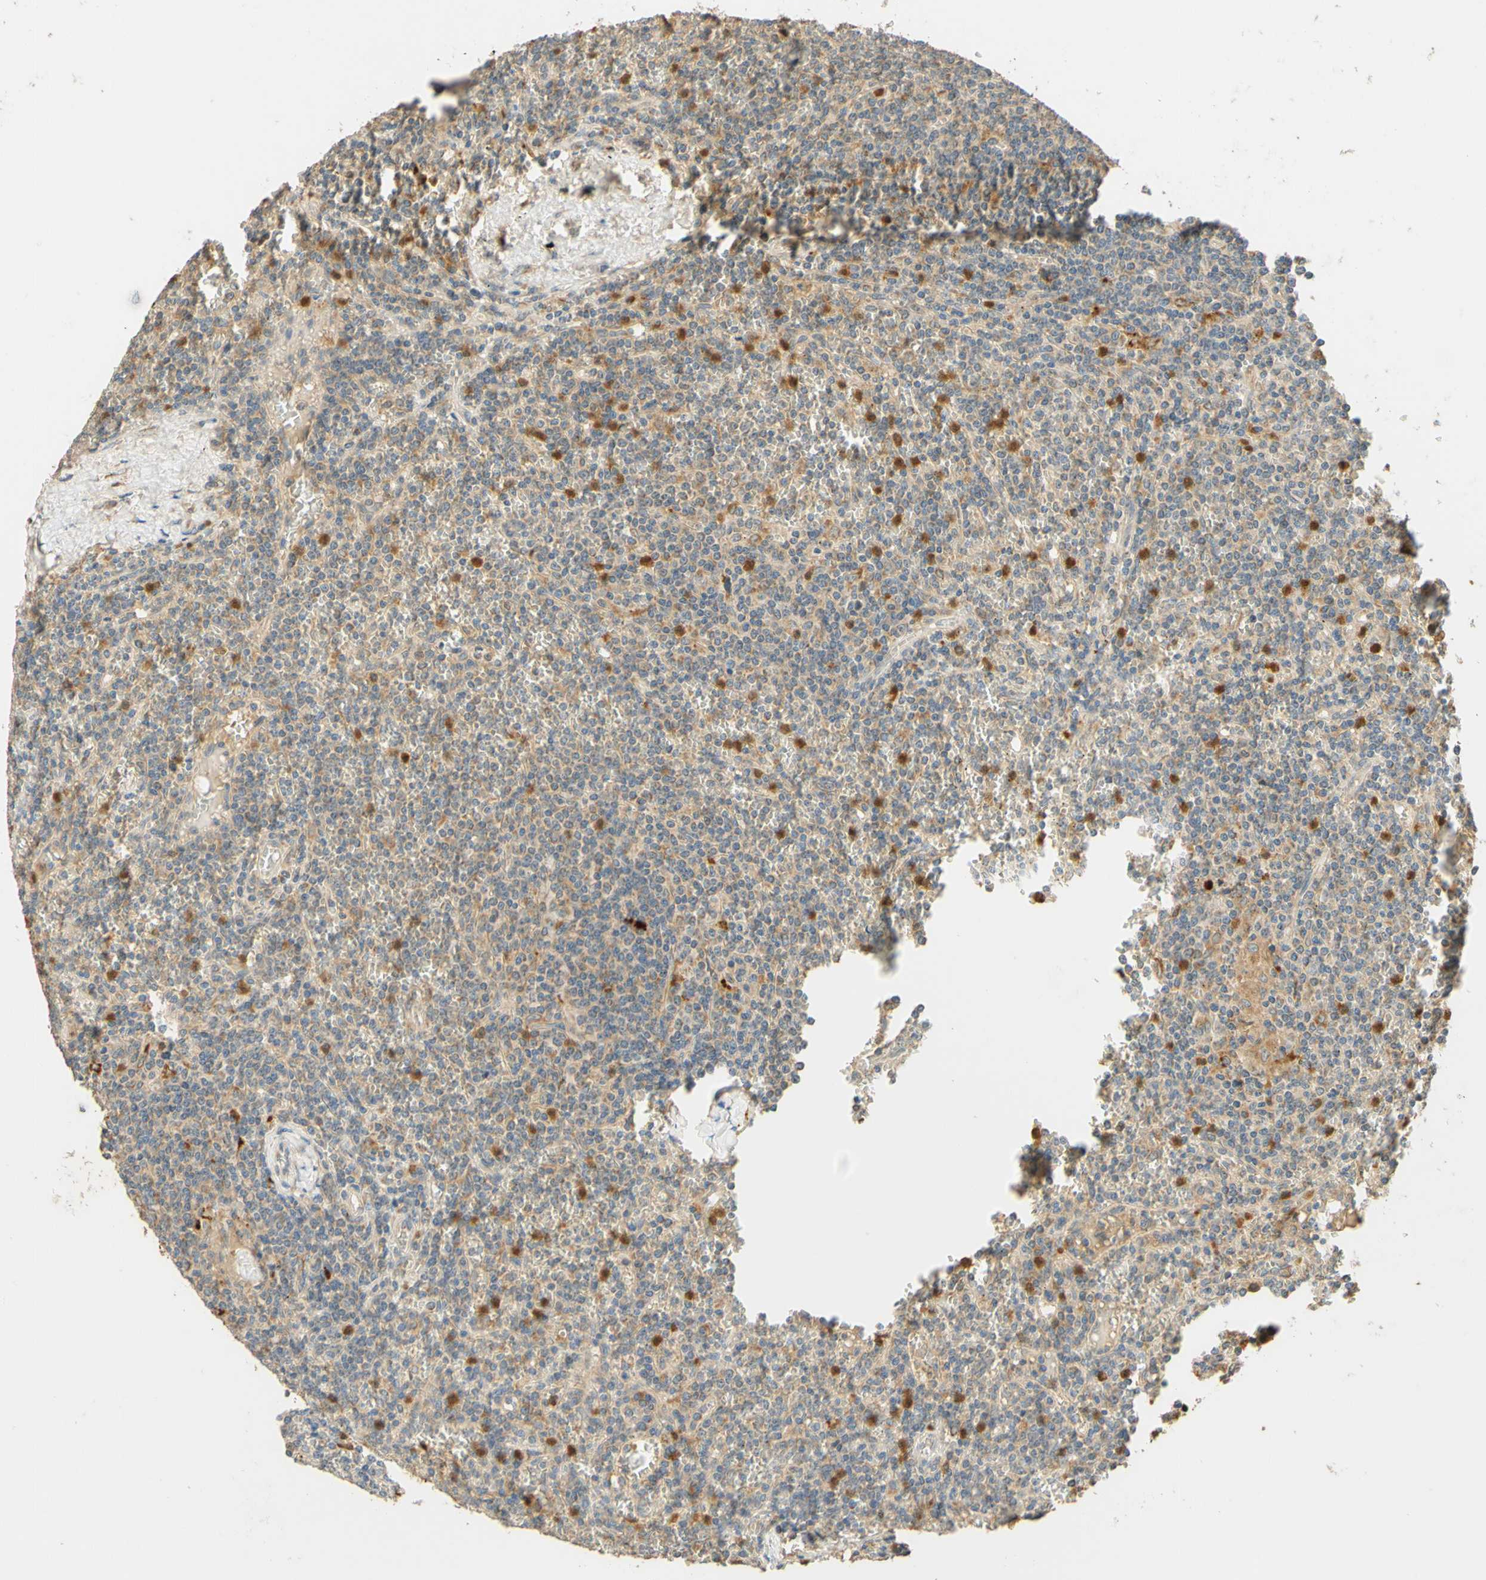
{"staining": {"intensity": "weak", "quantity": ">75%", "location": "cytoplasmic/membranous"}, "tissue": "lymphoma", "cell_type": "Tumor cells", "image_type": "cancer", "snomed": [{"axis": "morphology", "description": "Malignant lymphoma, non-Hodgkin's type, Low grade"}, {"axis": "topography", "description": "Spleen"}], "caption": "Weak cytoplasmic/membranous positivity is appreciated in approximately >75% of tumor cells in lymphoma.", "gene": "ENTREP2", "patient": {"sex": "female", "age": 19}}